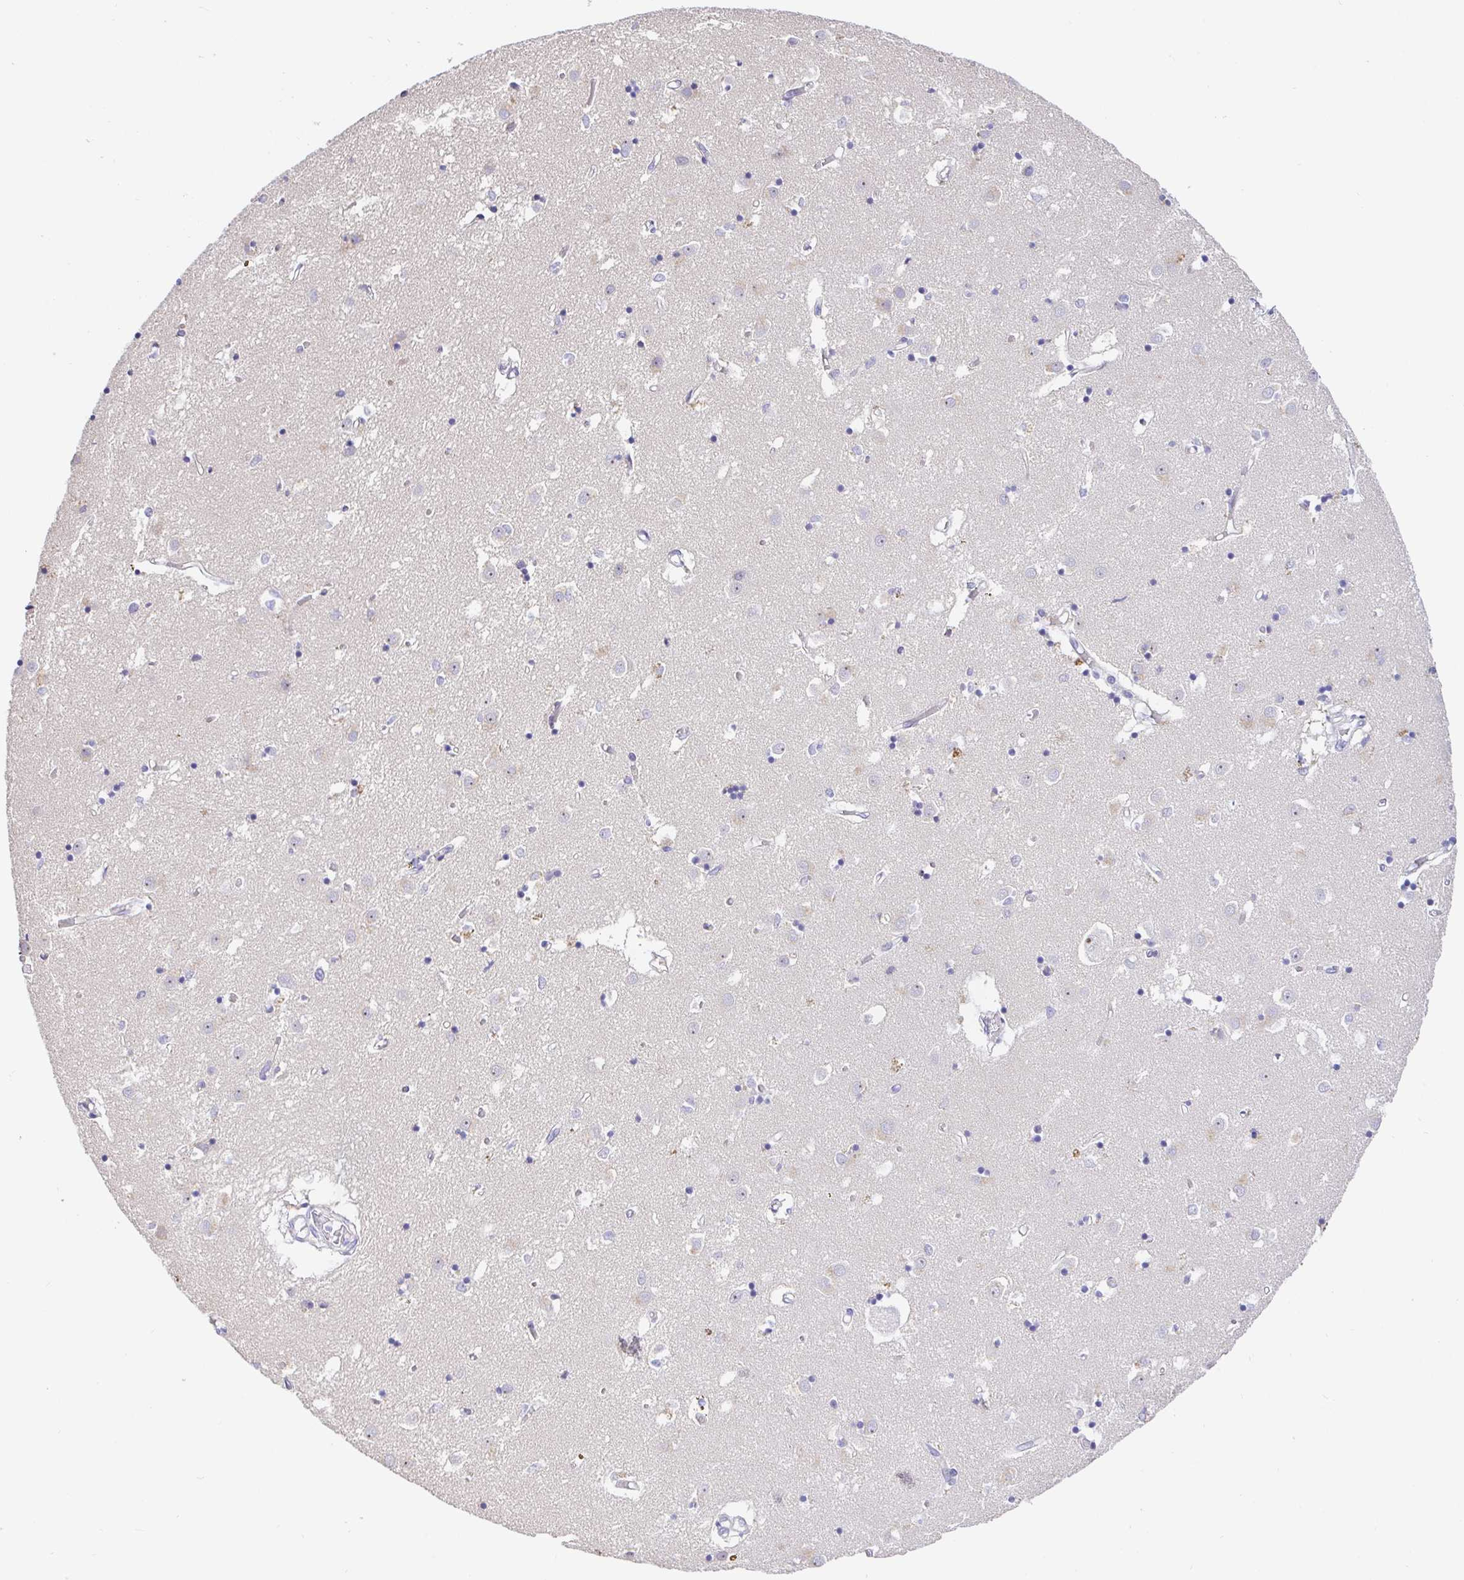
{"staining": {"intensity": "negative", "quantity": "none", "location": "none"}, "tissue": "caudate", "cell_type": "Glial cells", "image_type": "normal", "snomed": [{"axis": "morphology", "description": "Normal tissue, NOS"}, {"axis": "topography", "description": "Lateral ventricle wall"}], "caption": "Immunohistochemistry photomicrograph of unremarkable human caudate stained for a protein (brown), which reveals no expression in glial cells. (IHC, brightfield microscopy, high magnification).", "gene": "TIMELESS", "patient": {"sex": "male", "age": 70}}